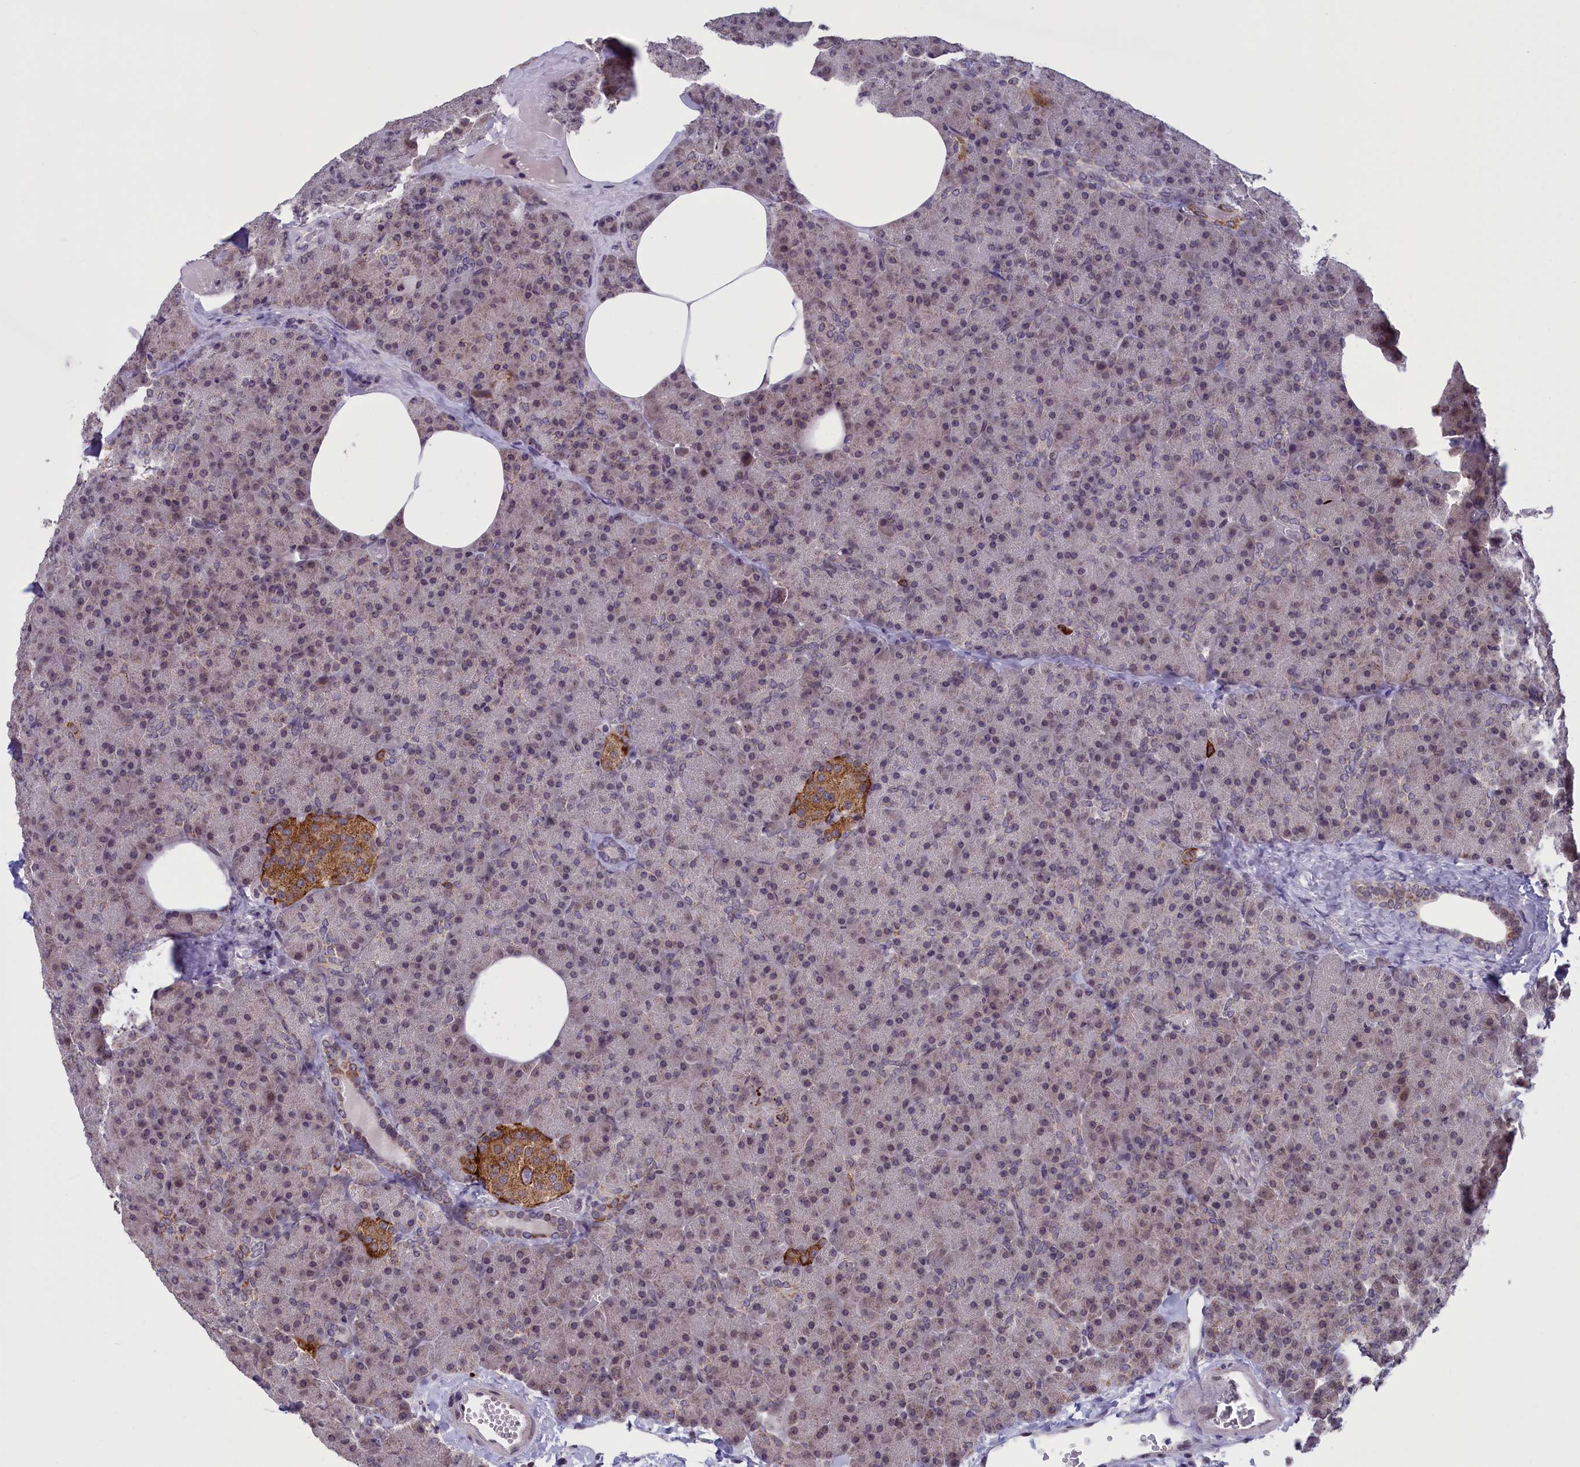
{"staining": {"intensity": "moderate", "quantity": "<25%", "location": "cytoplasmic/membranous"}, "tissue": "pancreas", "cell_type": "Exocrine glandular cells", "image_type": "normal", "snomed": [{"axis": "morphology", "description": "Normal tissue, NOS"}, {"axis": "morphology", "description": "Carcinoid, malignant, NOS"}, {"axis": "topography", "description": "Pancreas"}], "caption": "DAB (3,3'-diaminobenzidine) immunohistochemical staining of normal pancreas reveals moderate cytoplasmic/membranous protein expression in about <25% of exocrine glandular cells.", "gene": "PARS2", "patient": {"sex": "female", "age": 35}}